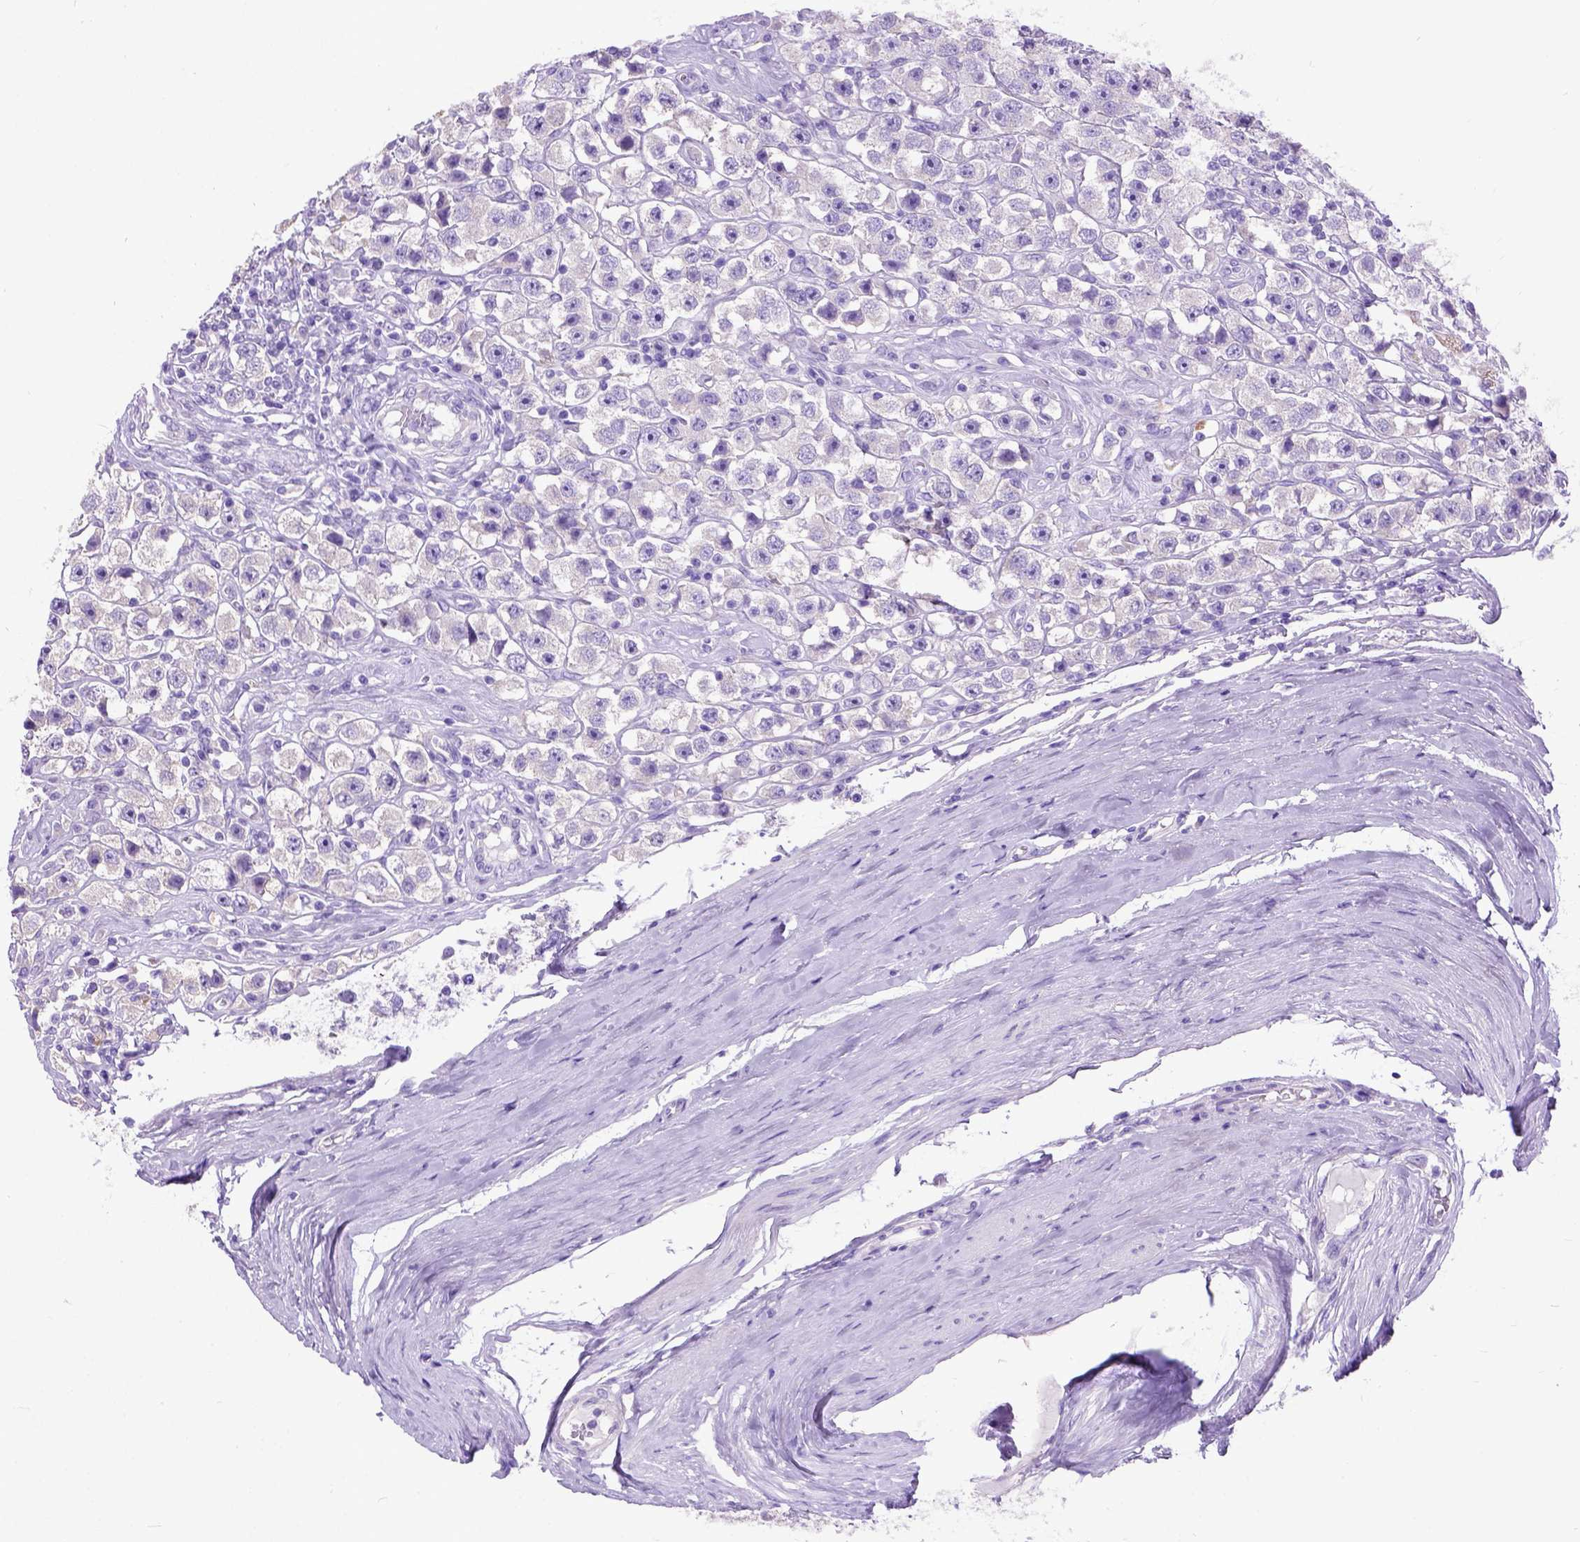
{"staining": {"intensity": "negative", "quantity": "none", "location": "none"}, "tissue": "testis cancer", "cell_type": "Tumor cells", "image_type": "cancer", "snomed": [{"axis": "morphology", "description": "Seminoma, NOS"}, {"axis": "topography", "description": "Testis"}], "caption": "Seminoma (testis) was stained to show a protein in brown. There is no significant positivity in tumor cells.", "gene": "CFAP54", "patient": {"sex": "male", "age": 45}}